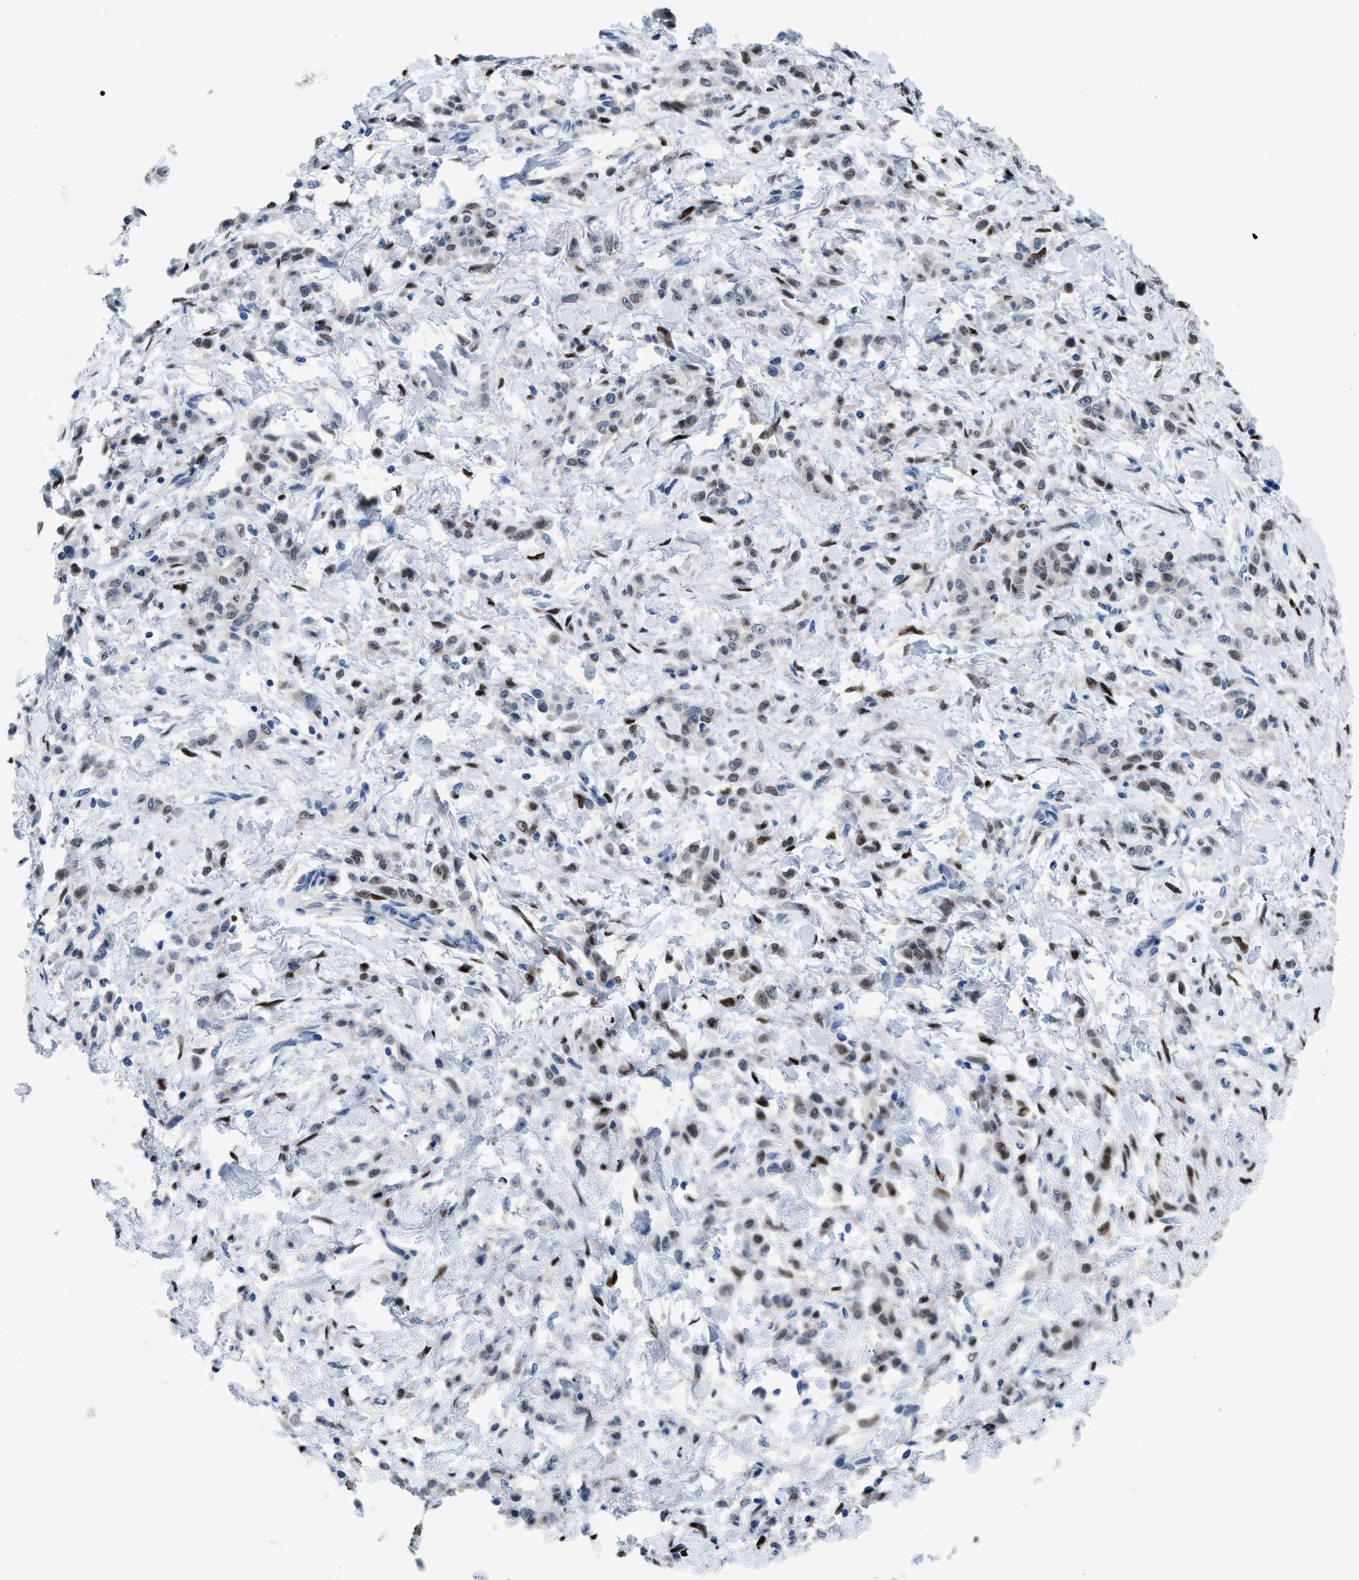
{"staining": {"intensity": "moderate", "quantity": "<25%", "location": "cytoplasmic/membranous"}, "tissue": "stomach cancer", "cell_type": "Tumor cells", "image_type": "cancer", "snomed": [{"axis": "morphology", "description": "Normal tissue, NOS"}, {"axis": "morphology", "description": "Adenocarcinoma, NOS"}, {"axis": "topography", "description": "Stomach"}], "caption": "IHC histopathology image of stomach adenocarcinoma stained for a protein (brown), which shows low levels of moderate cytoplasmic/membranous staining in approximately <25% of tumor cells.", "gene": "NFIX", "patient": {"sex": "male", "age": 82}}